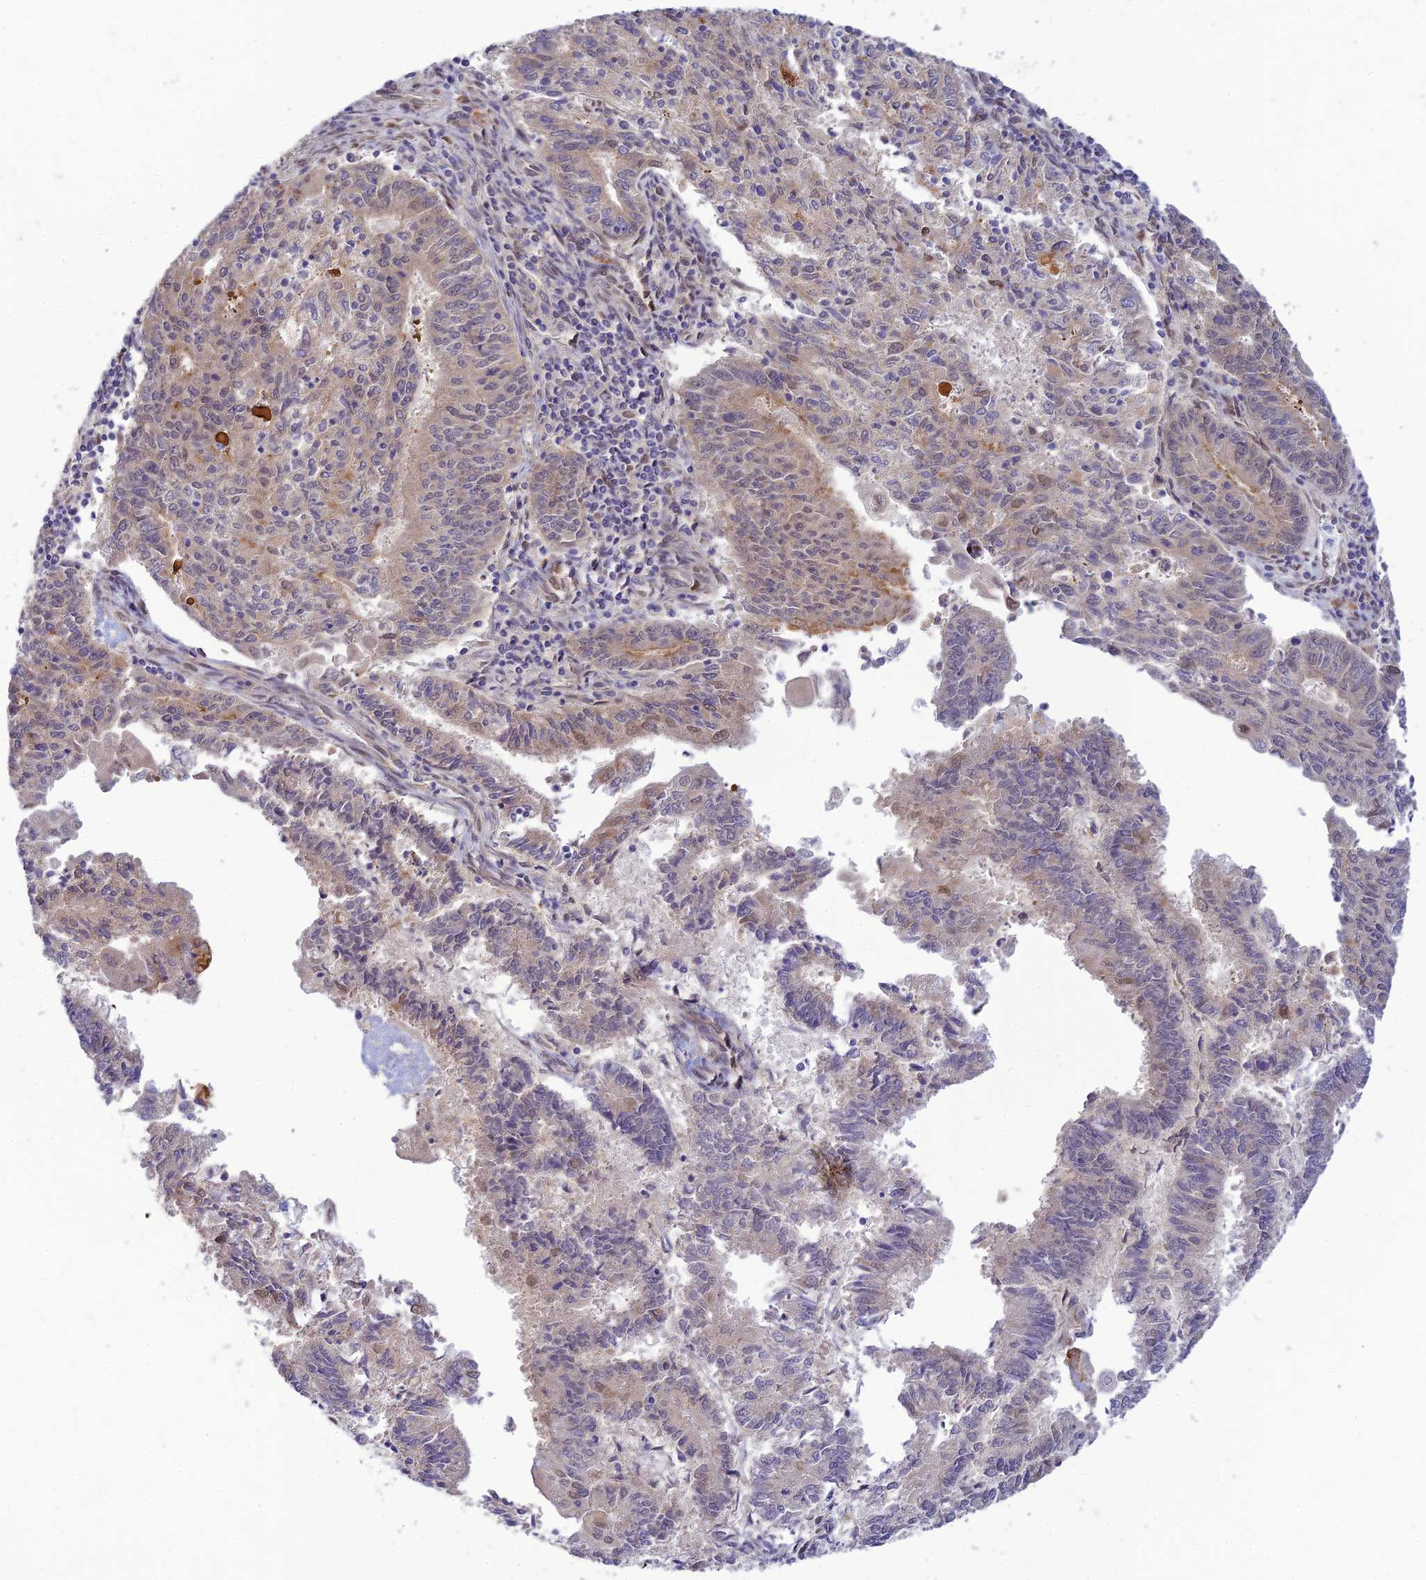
{"staining": {"intensity": "weak", "quantity": "25%-75%", "location": "cytoplasmic/membranous,nuclear"}, "tissue": "endometrial cancer", "cell_type": "Tumor cells", "image_type": "cancer", "snomed": [{"axis": "morphology", "description": "Adenocarcinoma, NOS"}, {"axis": "topography", "description": "Endometrium"}], "caption": "This is a micrograph of immunohistochemistry (IHC) staining of adenocarcinoma (endometrial), which shows weak positivity in the cytoplasmic/membranous and nuclear of tumor cells.", "gene": "SKIC8", "patient": {"sex": "female", "age": 59}}